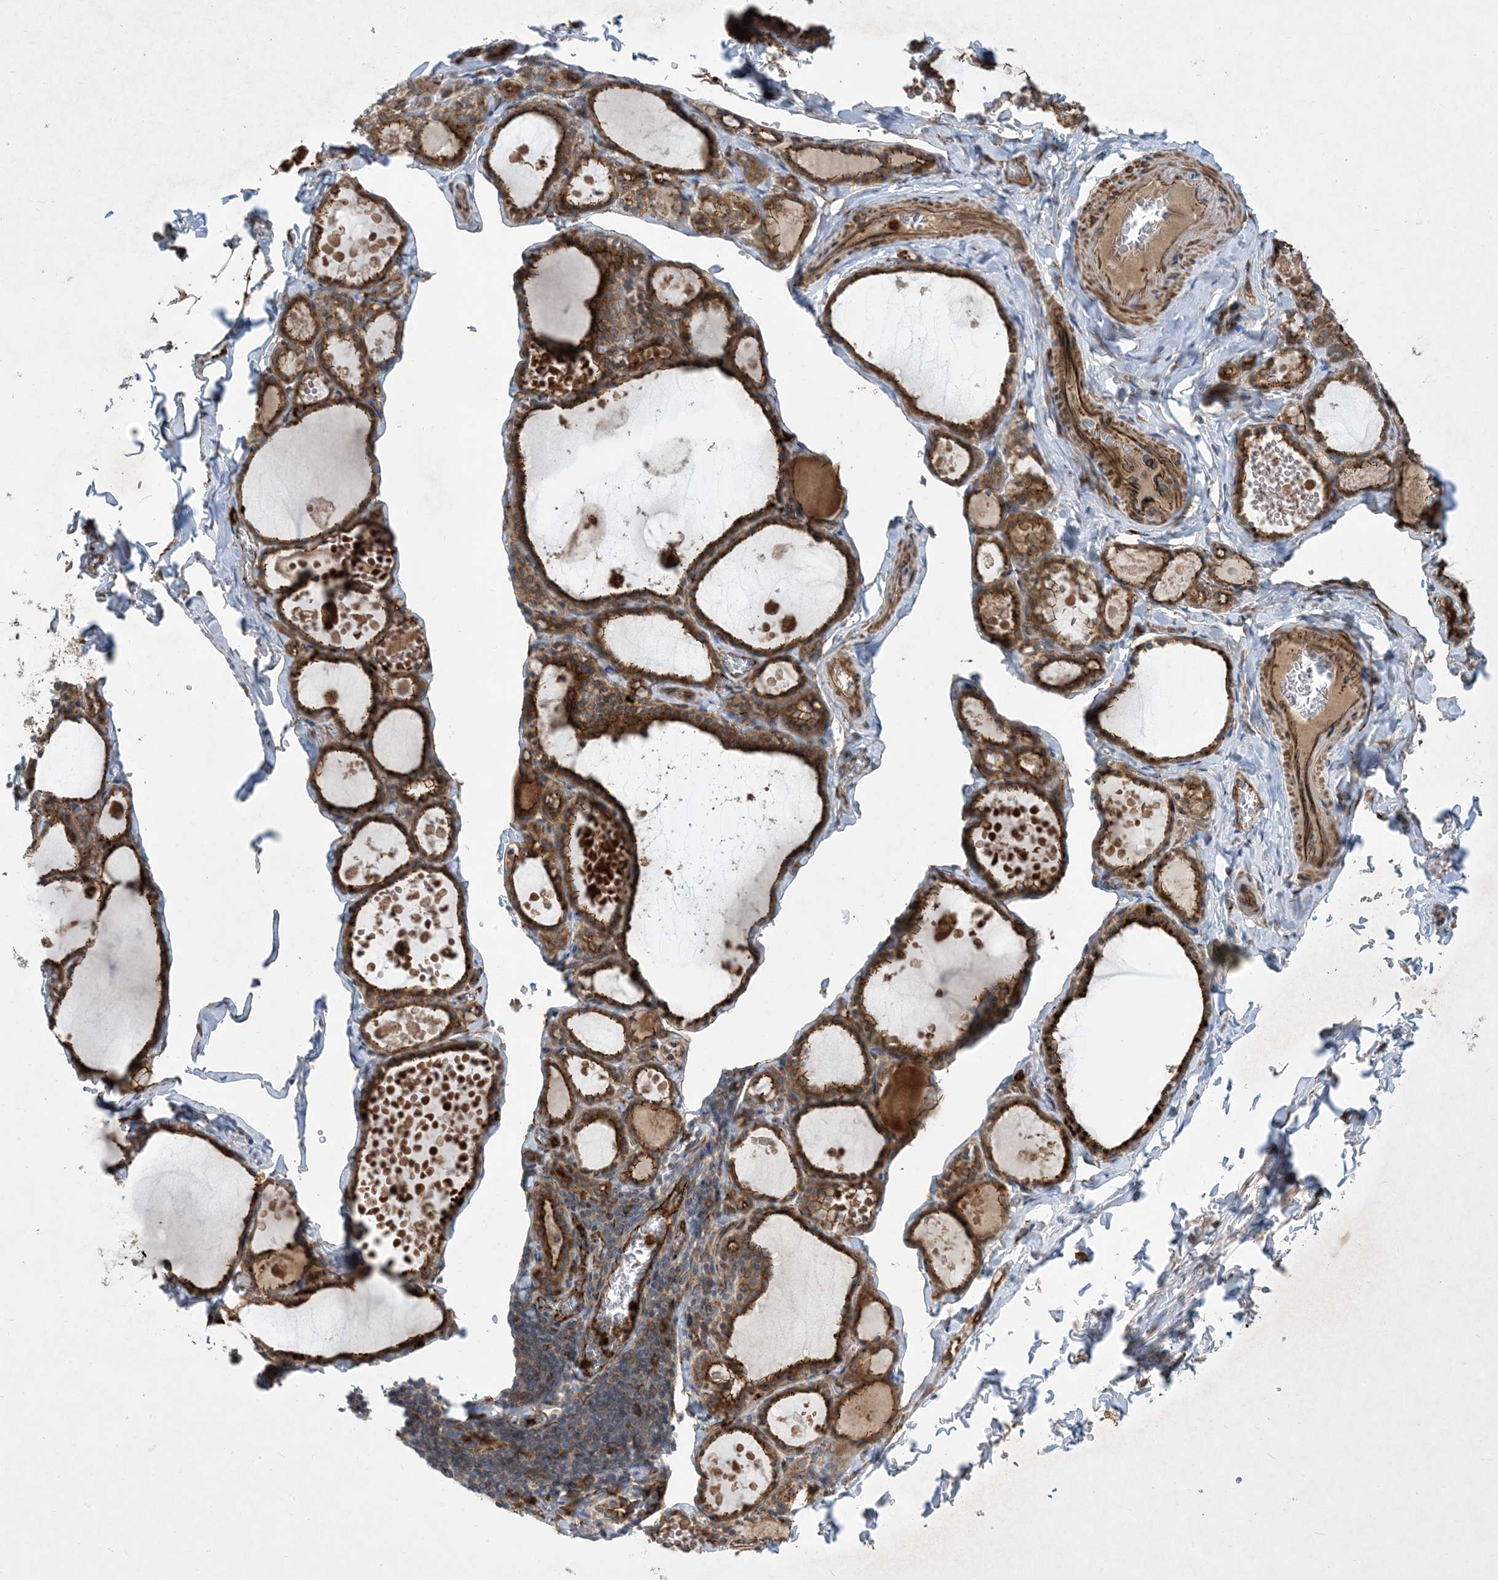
{"staining": {"intensity": "strong", "quantity": ">75%", "location": "cytoplasmic/membranous"}, "tissue": "thyroid gland", "cell_type": "Glandular cells", "image_type": "normal", "snomed": [{"axis": "morphology", "description": "Normal tissue, NOS"}, {"axis": "topography", "description": "Thyroid gland"}], "caption": "Immunohistochemistry of normal thyroid gland demonstrates high levels of strong cytoplasmic/membranous positivity in approximately >75% of glandular cells. (Brightfield microscopy of DAB IHC at high magnification).", "gene": "OTOP1", "patient": {"sex": "male", "age": 56}}